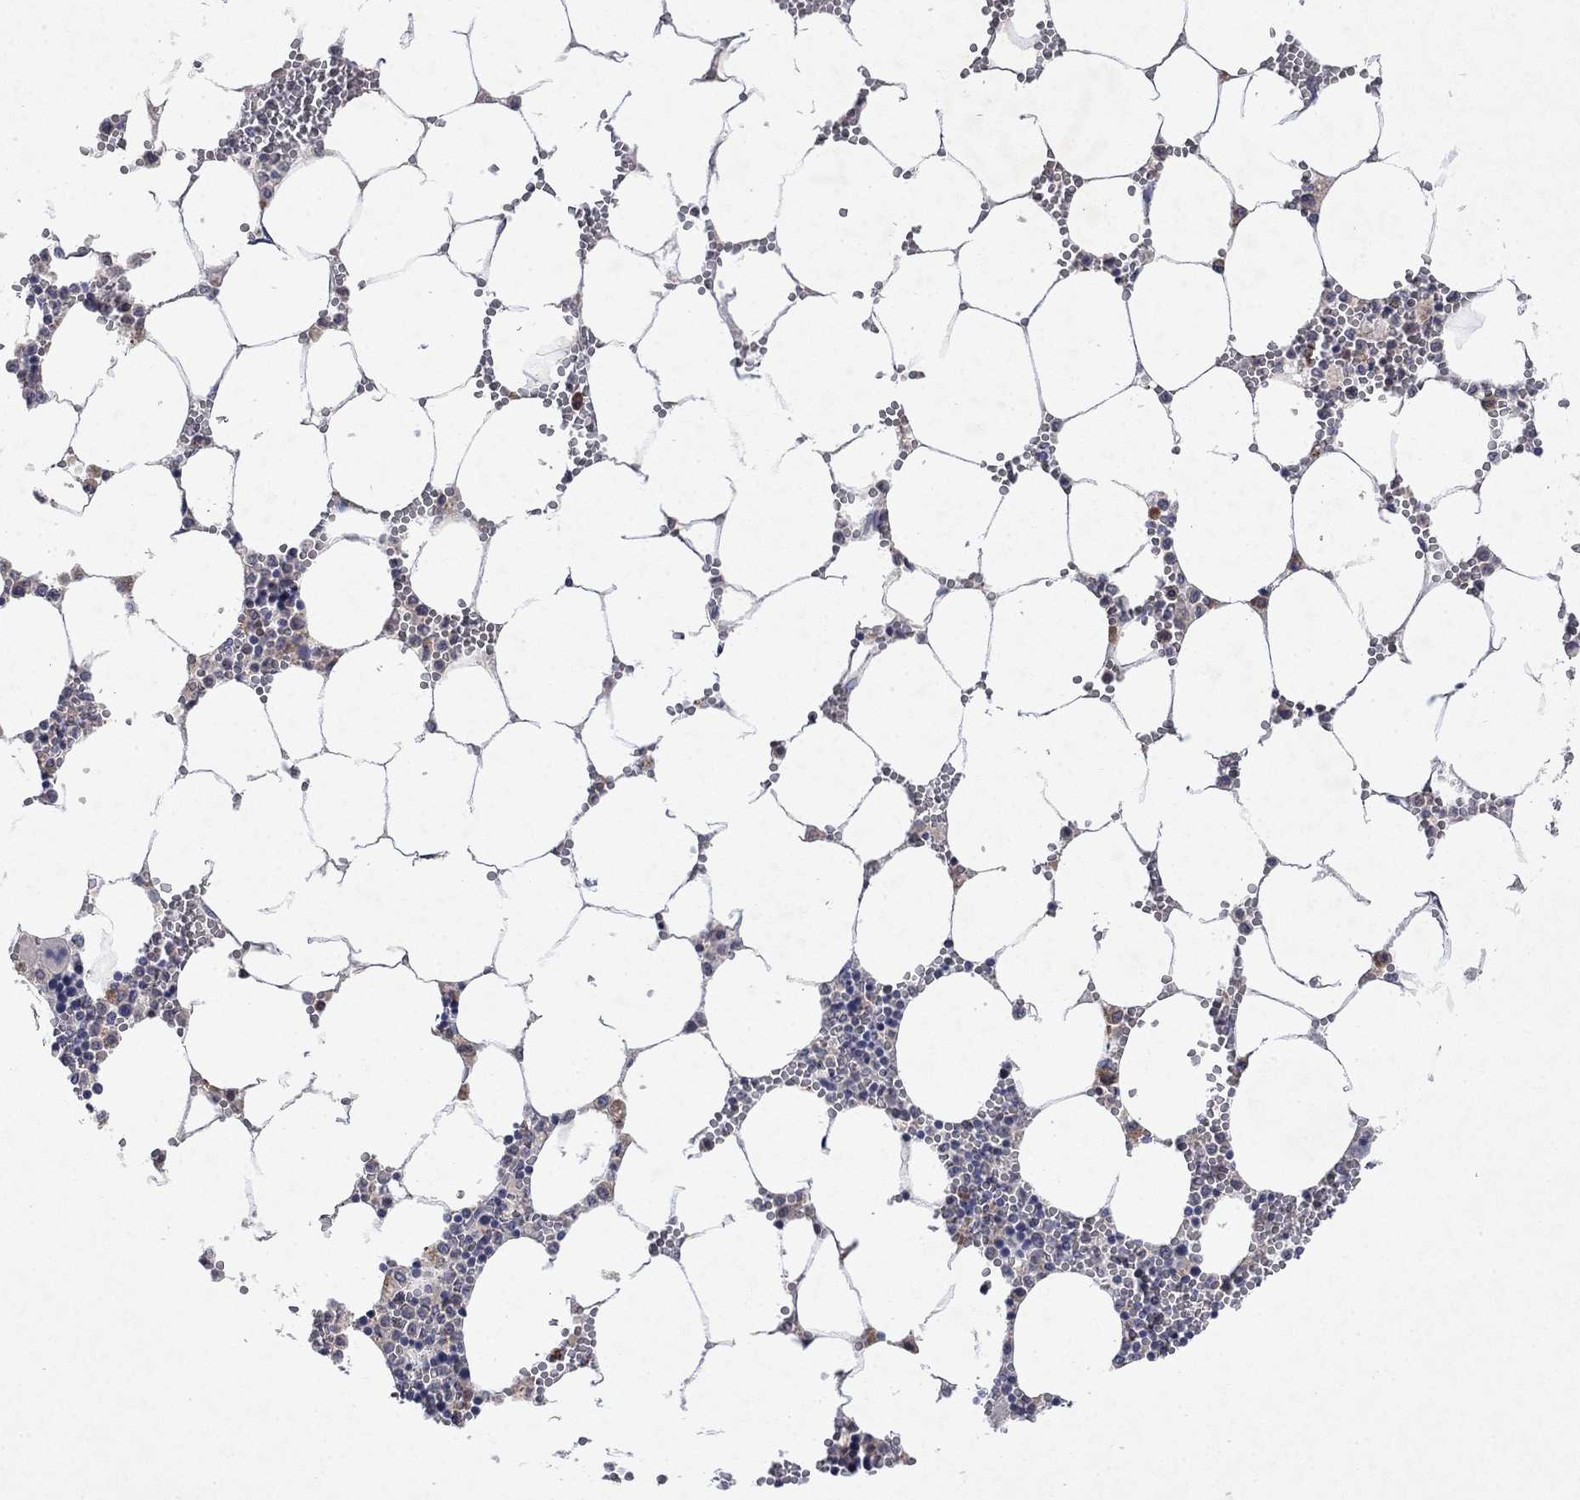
{"staining": {"intensity": "moderate", "quantity": "<25%", "location": "cytoplasmic/membranous"}, "tissue": "bone marrow", "cell_type": "Hematopoietic cells", "image_type": "normal", "snomed": [{"axis": "morphology", "description": "Normal tissue, NOS"}, {"axis": "topography", "description": "Bone marrow"}], "caption": "Approximately <25% of hematopoietic cells in unremarkable human bone marrow demonstrate moderate cytoplasmic/membranous protein positivity as visualized by brown immunohistochemical staining.", "gene": "TMEM97", "patient": {"sex": "female", "age": 64}}